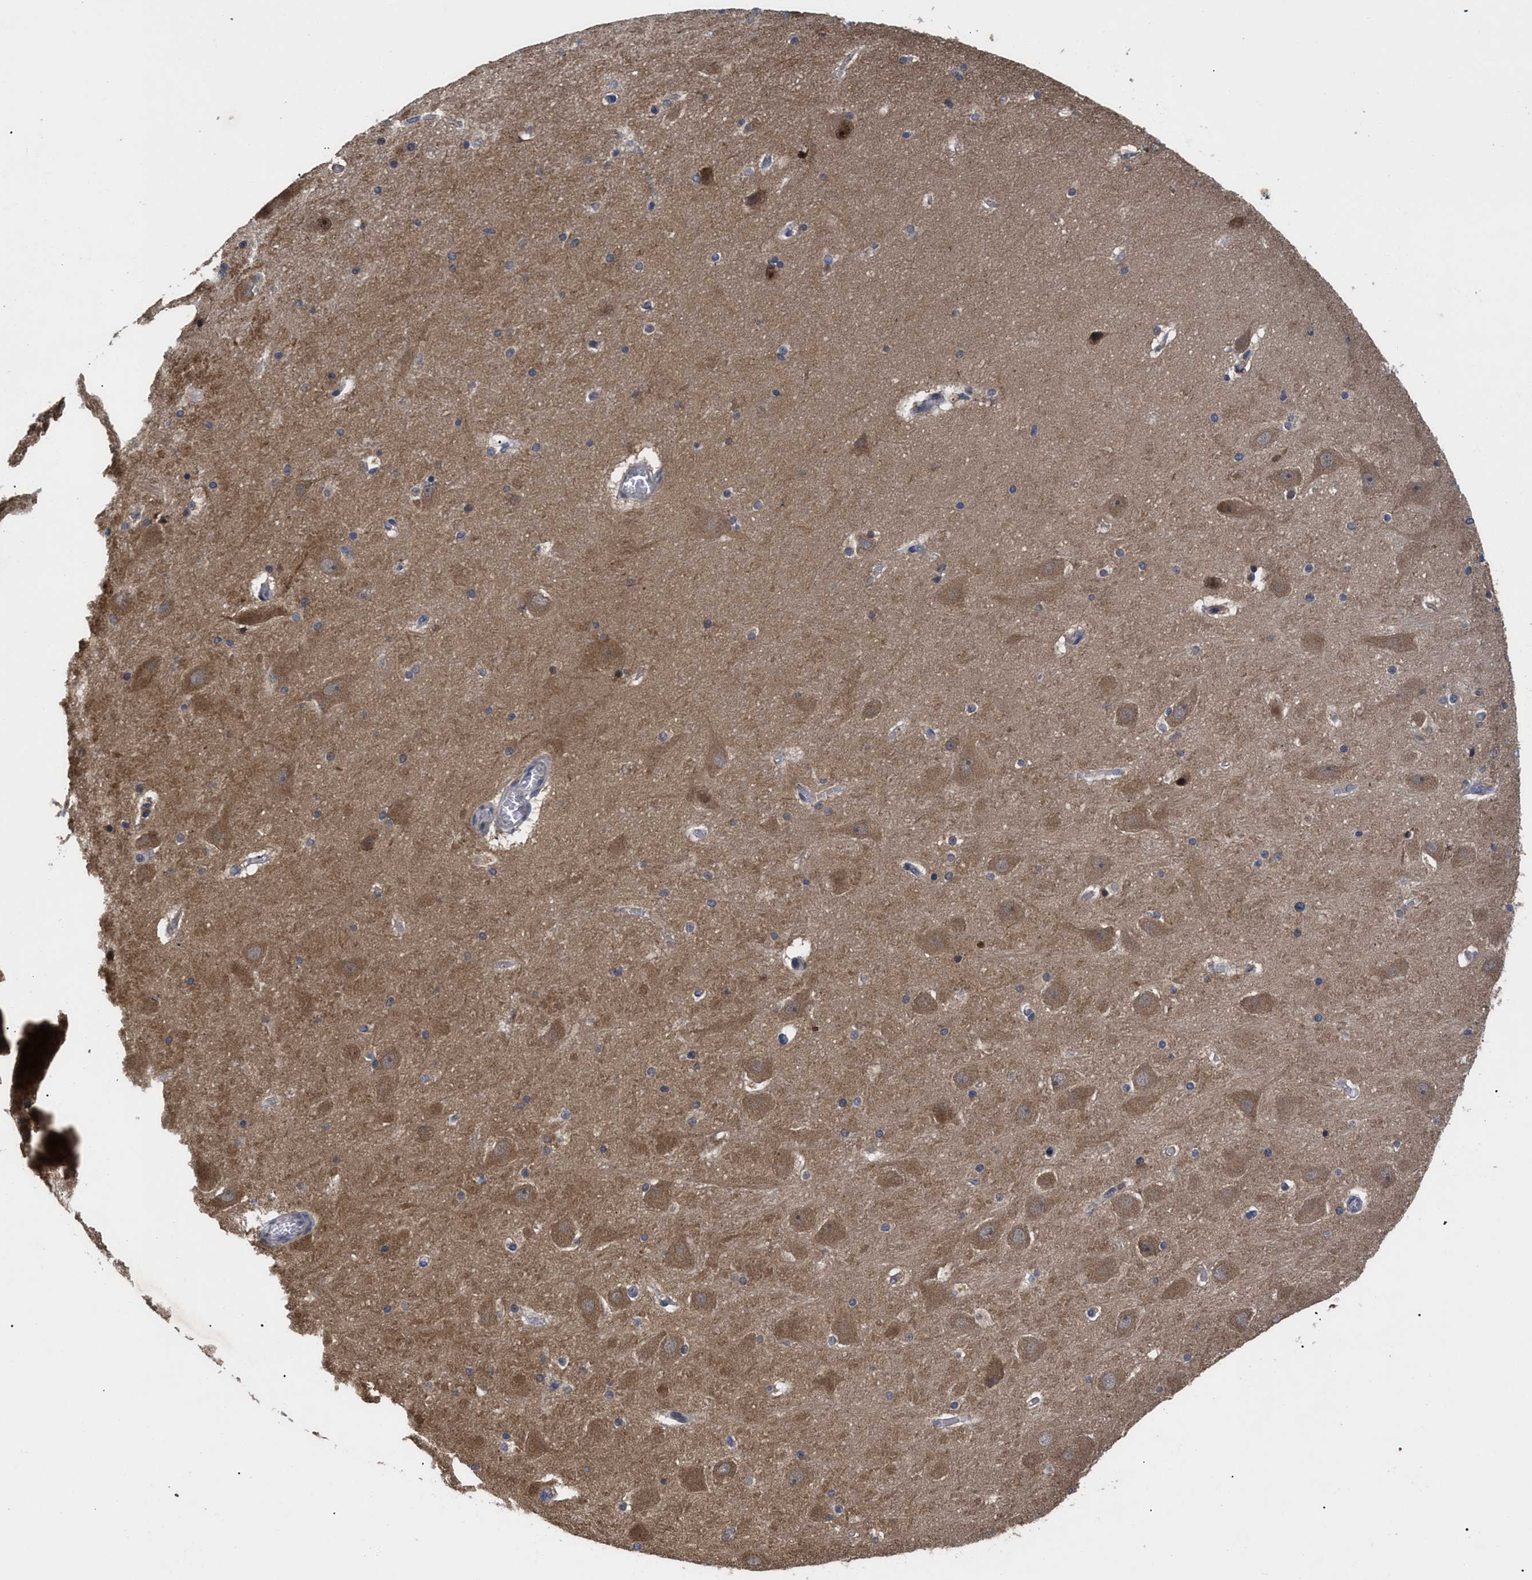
{"staining": {"intensity": "moderate", "quantity": "<25%", "location": "cytoplasmic/membranous"}, "tissue": "hippocampus", "cell_type": "Glial cells", "image_type": "normal", "snomed": [{"axis": "morphology", "description": "Normal tissue, NOS"}, {"axis": "topography", "description": "Hippocampus"}], "caption": "Immunohistochemistry (IHC) of benign hippocampus displays low levels of moderate cytoplasmic/membranous positivity in about <25% of glial cells.", "gene": "FAM200A", "patient": {"sex": "male", "age": 45}}